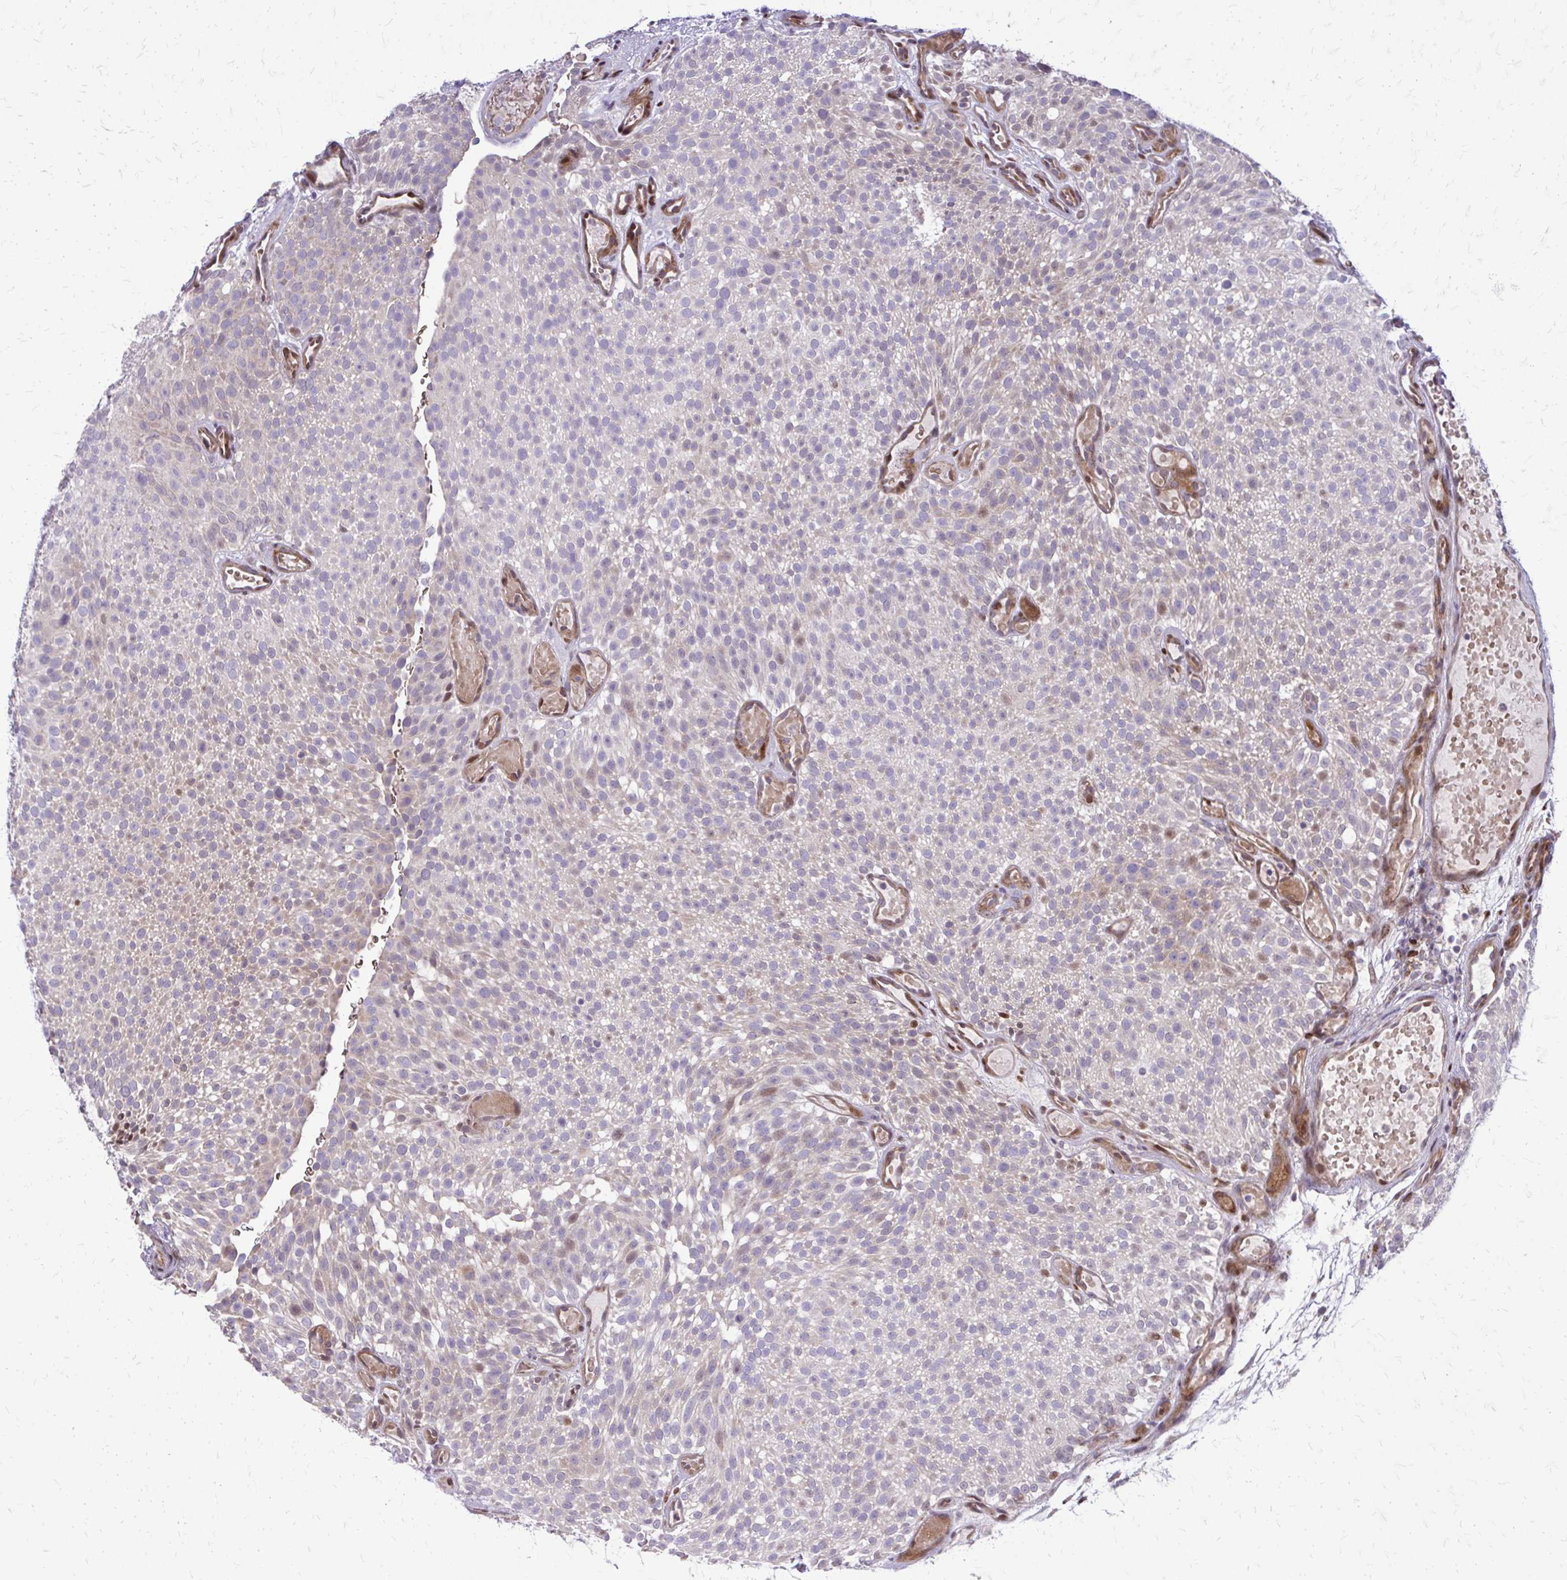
{"staining": {"intensity": "moderate", "quantity": "<25%", "location": "nuclear"}, "tissue": "urothelial cancer", "cell_type": "Tumor cells", "image_type": "cancer", "snomed": [{"axis": "morphology", "description": "Urothelial carcinoma, Low grade"}, {"axis": "topography", "description": "Urinary bladder"}], "caption": "Immunohistochemical staining of low-grade urothelial carcinoma displays moderate nuclear protein staining in about <25% of tumor cells.", "gene": "PPDPFL", "patient": {"sex": "male", "age": 78}}